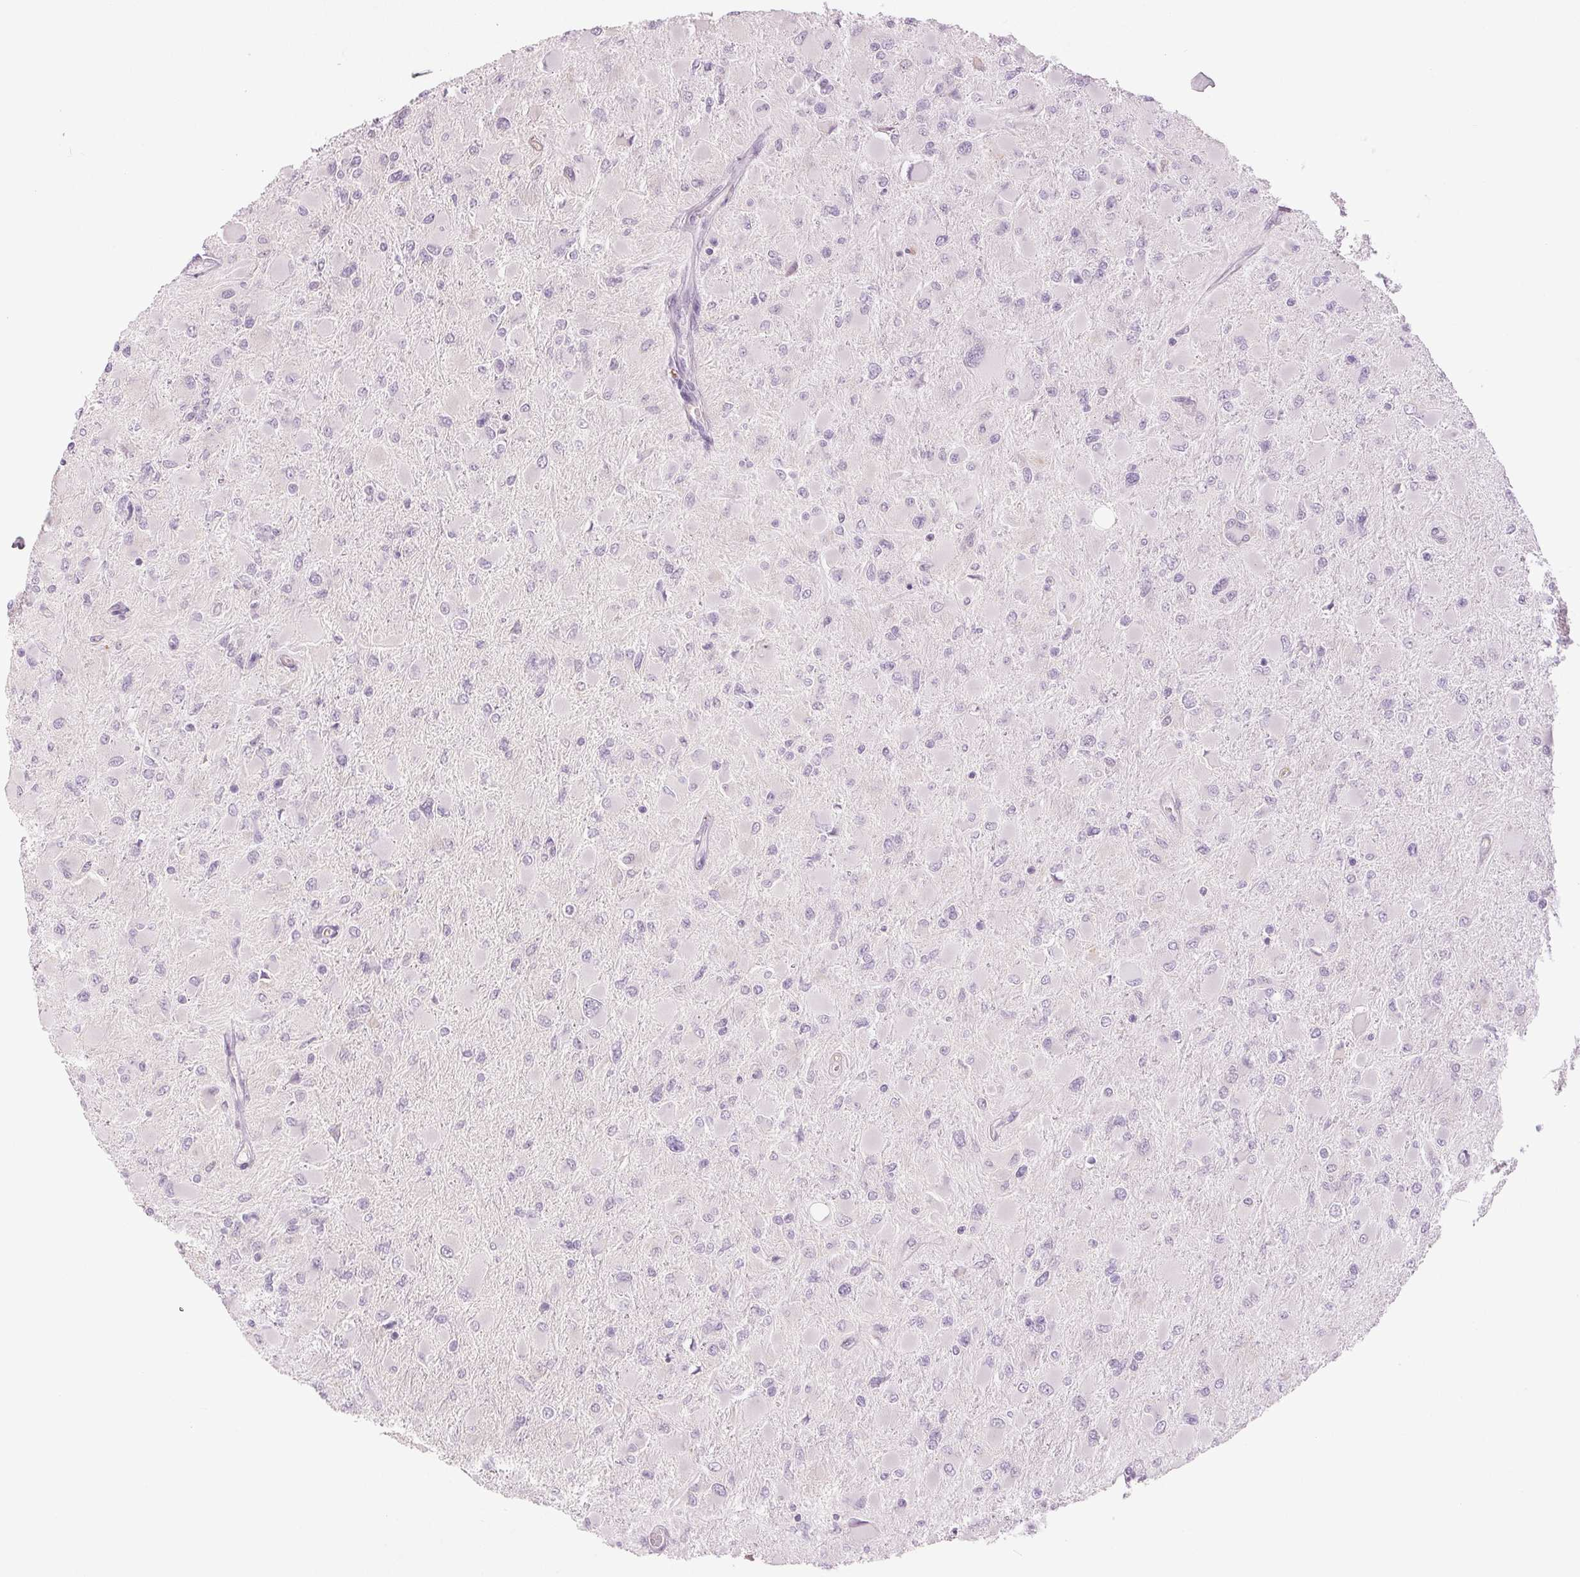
{"staining": {"intensity": "negative", "quantity": "none", "location": "none"}, "tissue": "glioma", "cell_type": "Tumor cells", "image_type": "cancer", "snomed": [{"axis": "morphology", "description": "Glioma, malignant, High grade"}, {"axis": "topography", "description": "Cerebral cortex"}], "caption": "IHC micrograph of human high-grade glioma (malignant) stained for a protein (brown), which exhibits no positivity in tumor cells.", "gene": "EHHADH", "patient": {"sex": "female", "age": 36}}